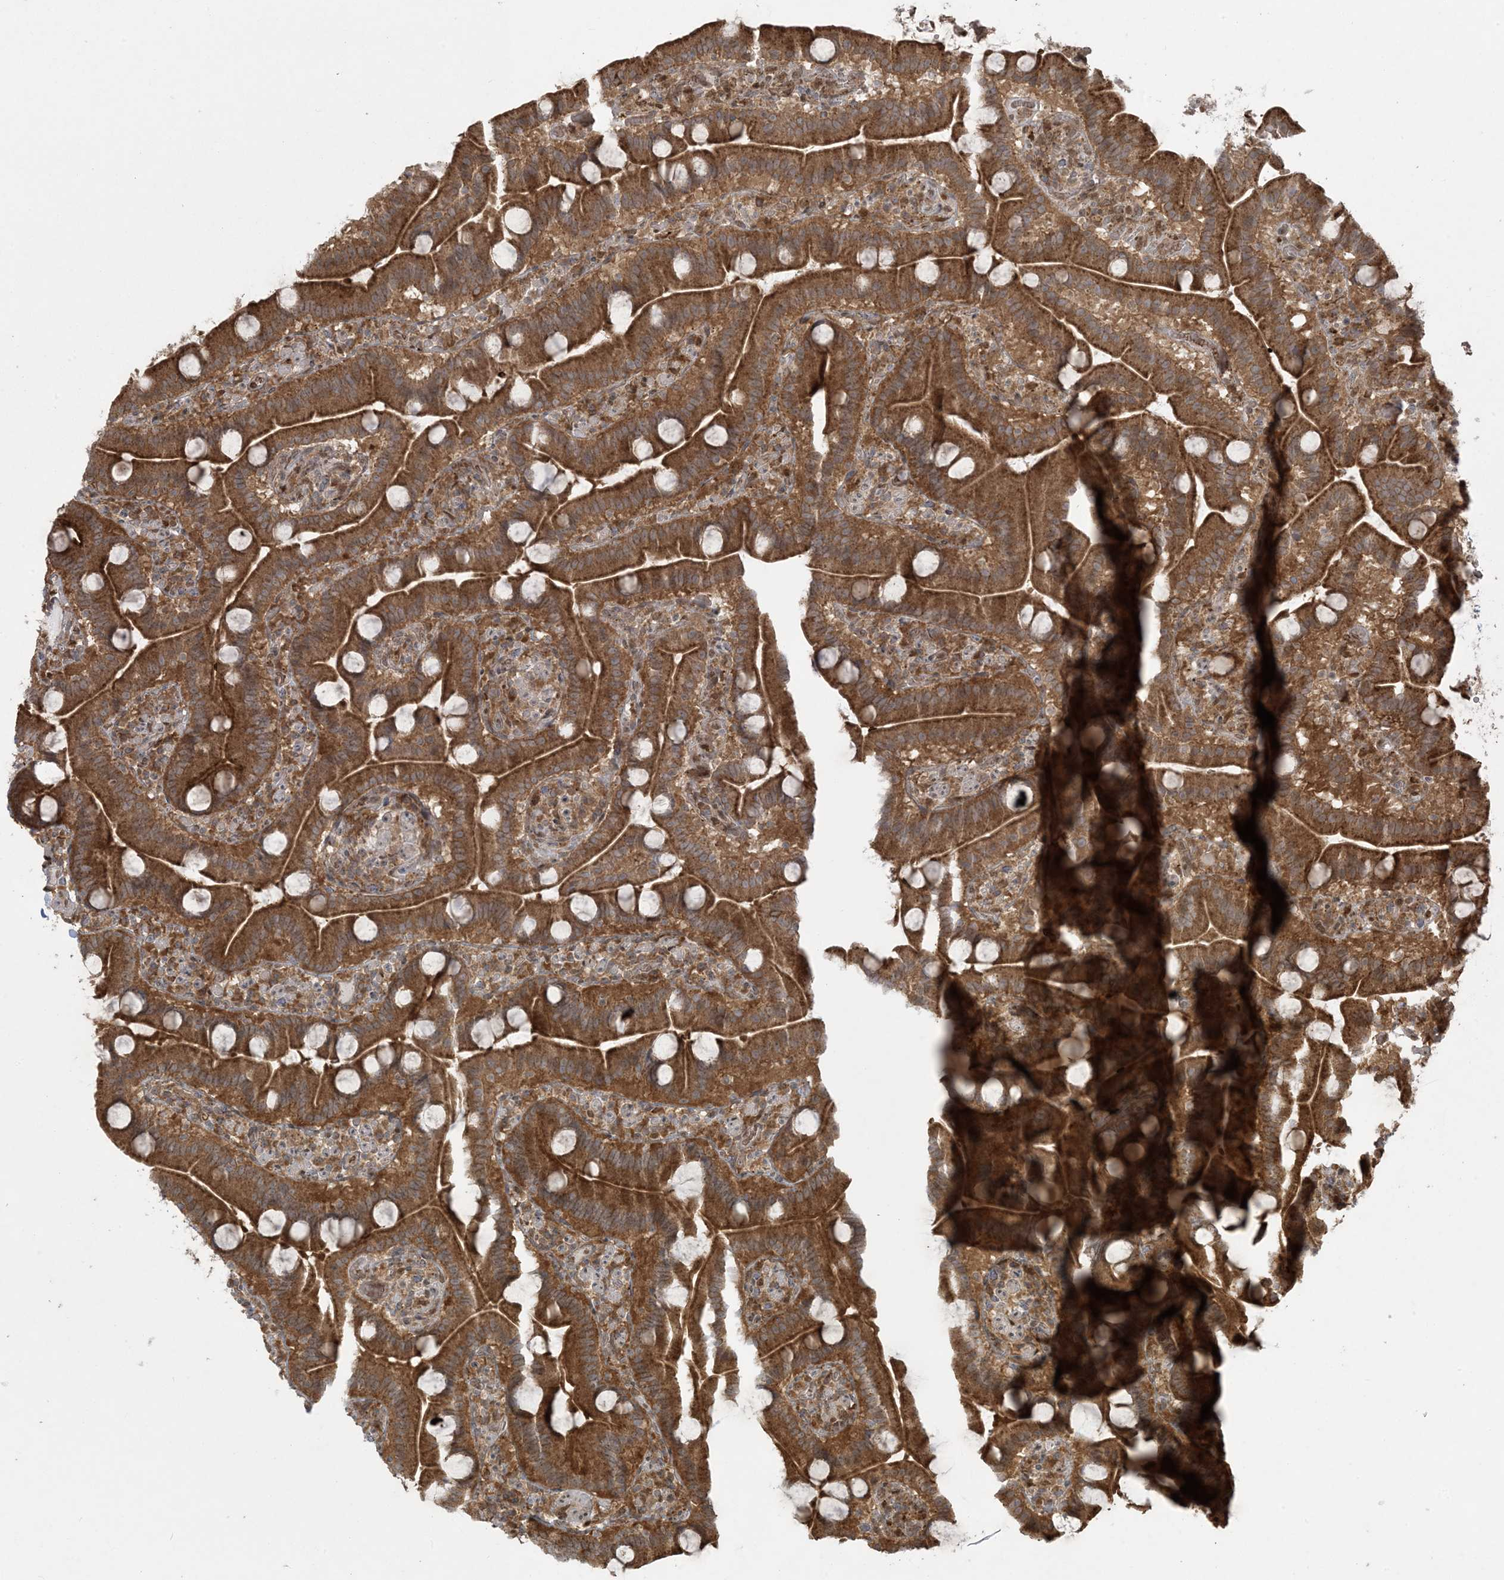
{"staining": {"intensity": "strong", "quantity": ">75%", "location": "cytoplasmic/membranous"}, "tissue": "duodenum", "cell_type": "Glandular cells", "image_type": "normal", "snomed": [{"axis": "morphology", "description": "Normal tissue, NOS"}, {"axis": "topography", "description": "Duodenum"}], "caption": "Duodenum stained for a protein reveals strong cytoplasmic/membranous positivity in glandular cells.", "gene": "ABCF3", "patient": {"sex": "male", "age": 55}}